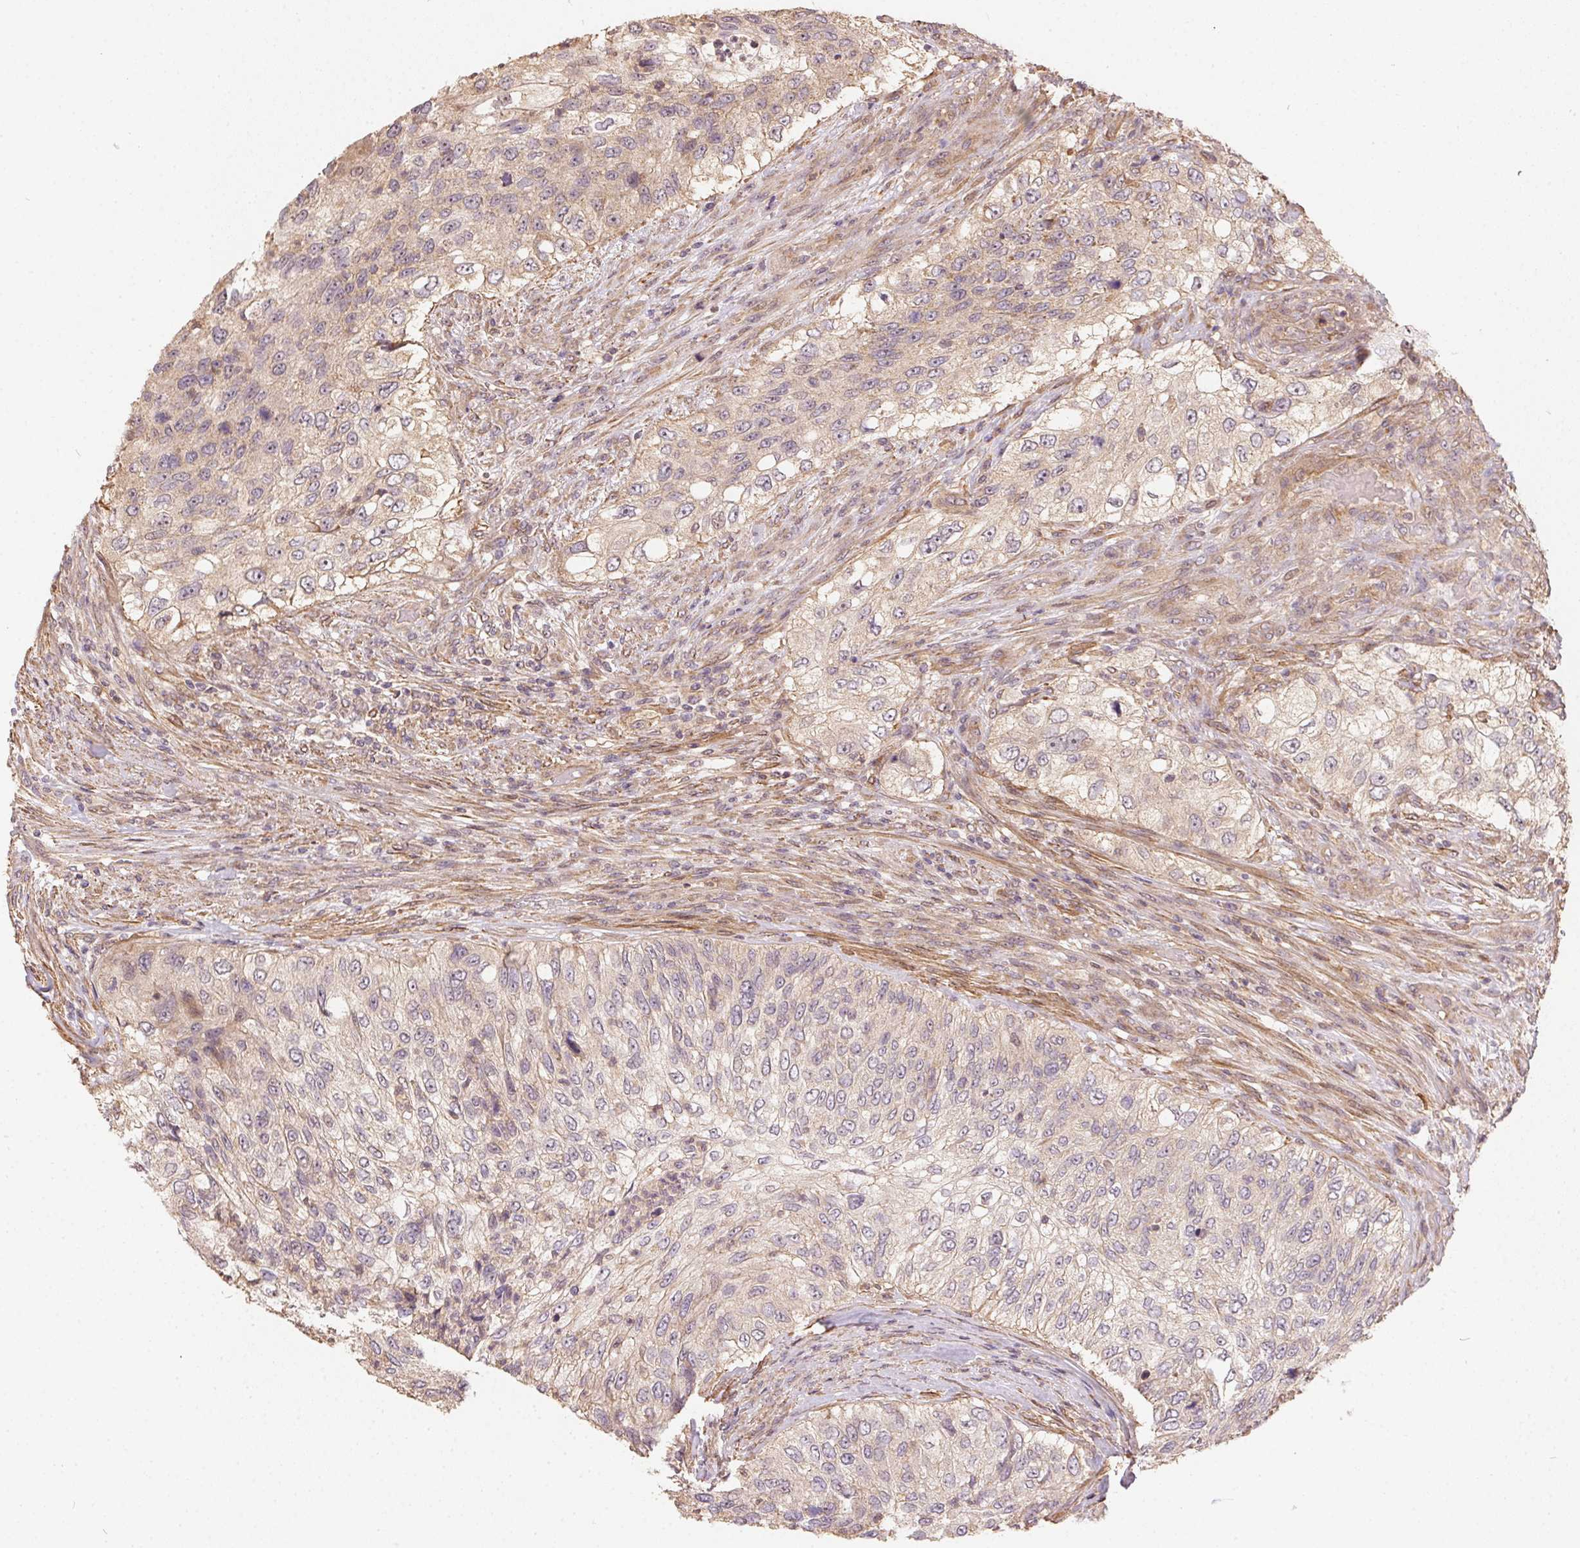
{"staining": {"intensity": "weak", "quantity": "25%-75%", "location": "cytoplasmic/membranous"}, "tissue": "urothelial cancer", "cell_type": "Tumor cells", "image_type": "cancer", "snomed": [{"axis": "morphology", "description": "Urothelial carcinoma, High grade"}, {"axis": "topography", "description": "Urinary bladder"}], "caption": "Urothelial carcinoma (high-grade) was stained to show a protein in brown. There is low levels of weak cytoplasmic/membranous staining in about 25%-75% of tumor cells.", "gene": "REV3L", "patient": {"sex": "female", "age": 60}}